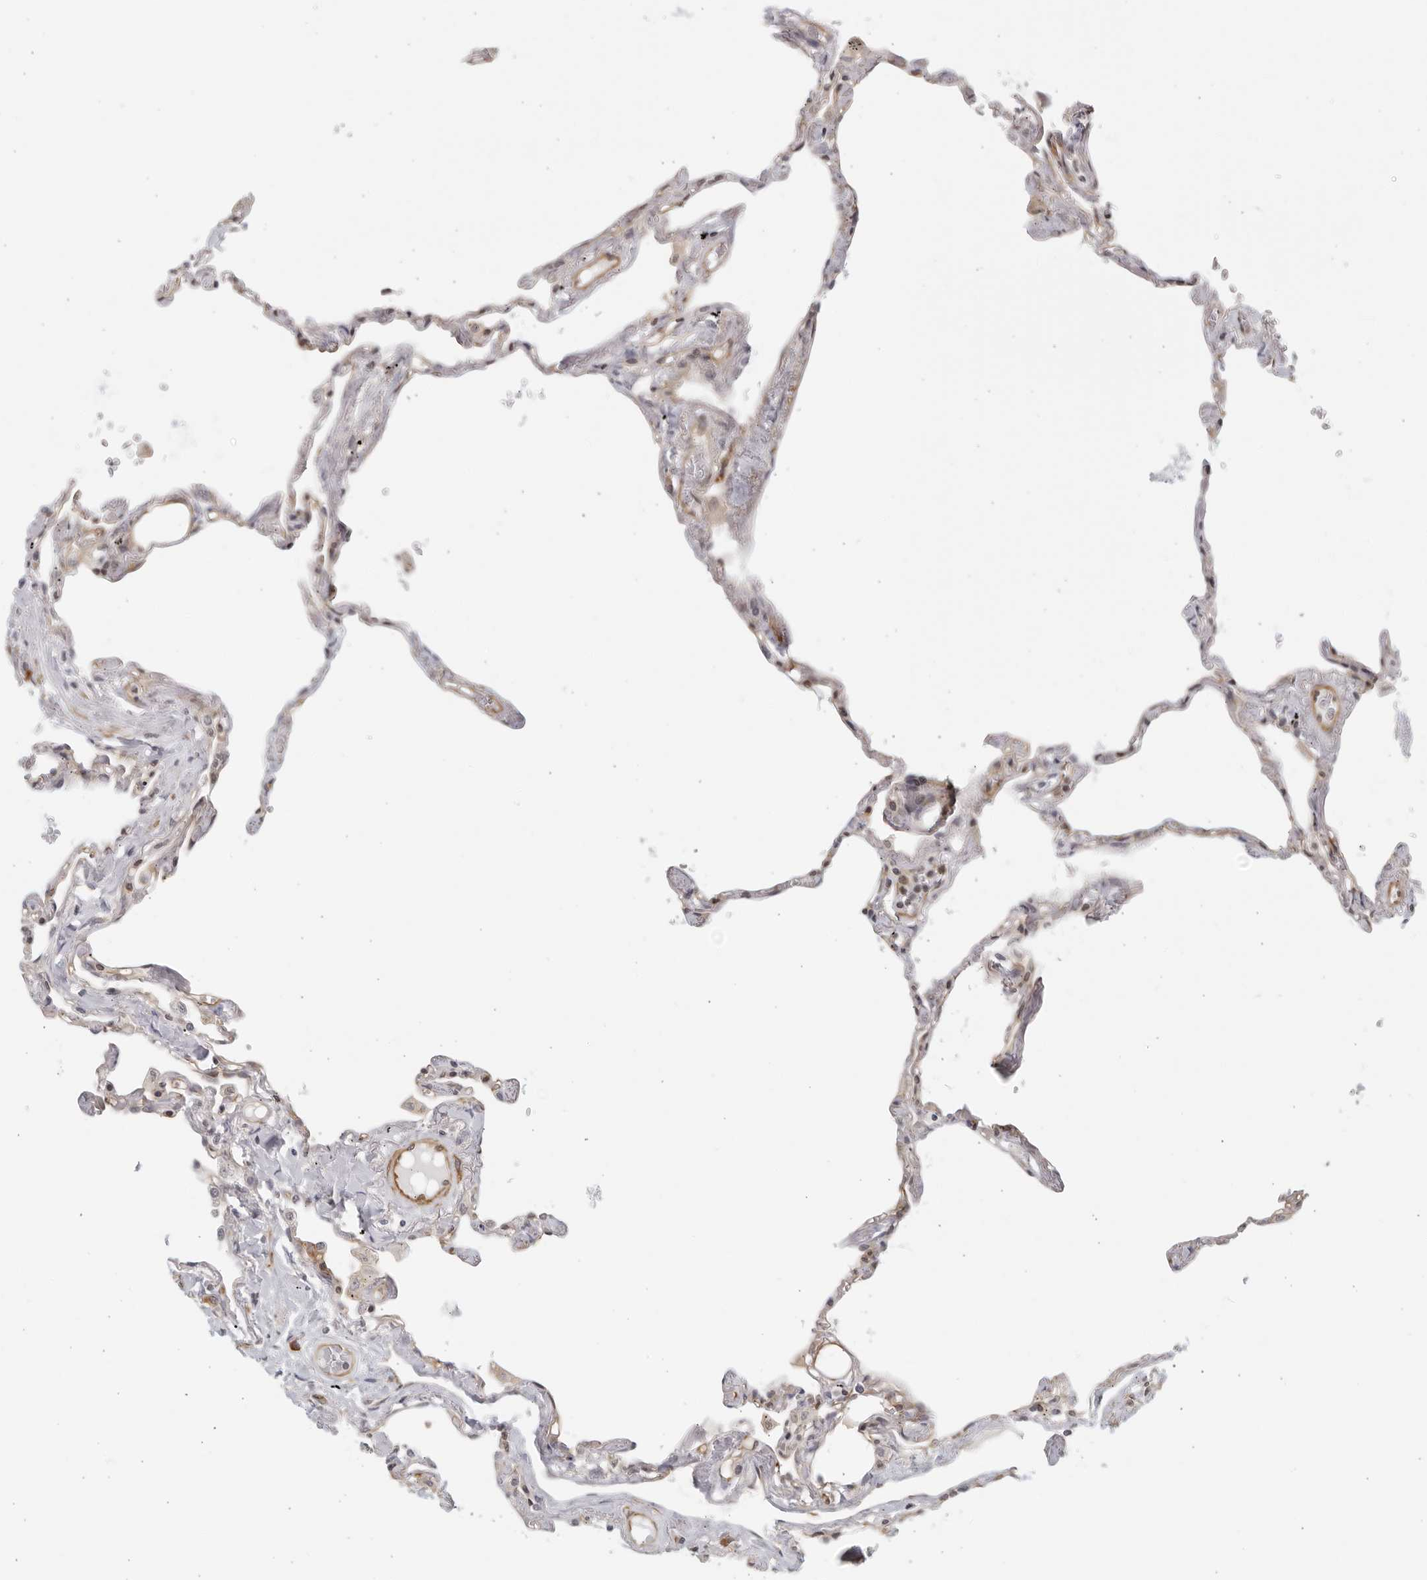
{"staining": {"intensity": "weak", "quantity": "<25%", "location": "cytoplasmic/membranous"}, "tissue": "lung", "cell_type": "Alveolar cells", "image_type": "normal", "snomed": [{"axis": "morphology", "description": "Normal tissue, NOS"}, {"axis": "topography", "description": "Lung"}], "caption": "The immunohistochemistry image has no significant staining in alveolar cells of lung.", "gene": "SERTAD4", "patient": {"sex": "female", "age": 67}}